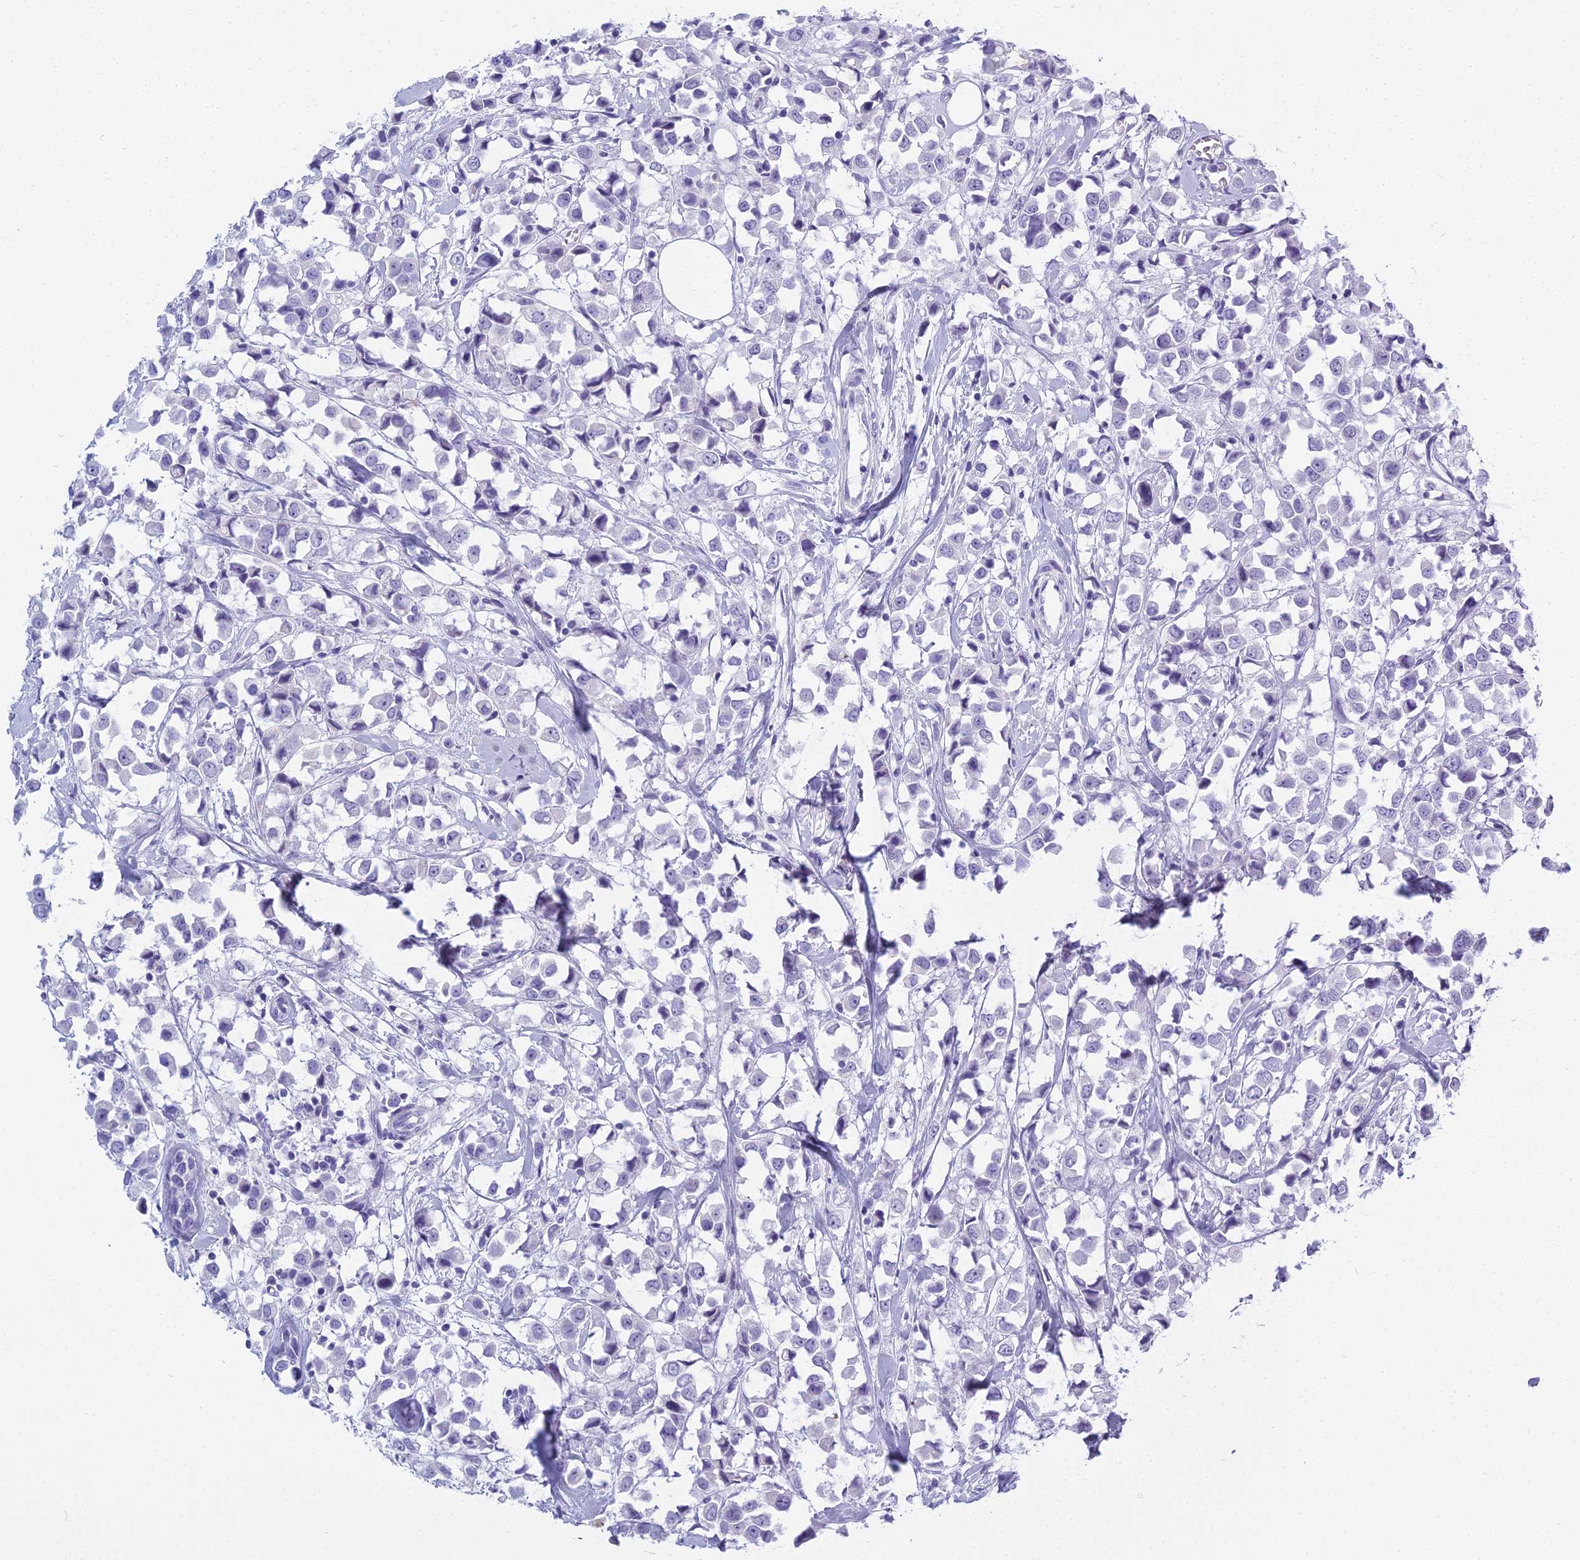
{"staining": {"intensity": "negative", "quantity": "none", "location": "none"}, "tissue": "breast cancer", "cell_type": "Tumor cells", "image_type": "cancer", "snomed": [{"axis": "morphology", "description": "Duct carcinoma"}, {"axis": "topography", "description": "Breast"}], "caption": "High power microscopy image of an IHC image of intraductal carcinoma (breast), revealing no significant expression in tumor cells.", "gene": "HMGB4", "patient": {"sex": "female", "age": 61}}